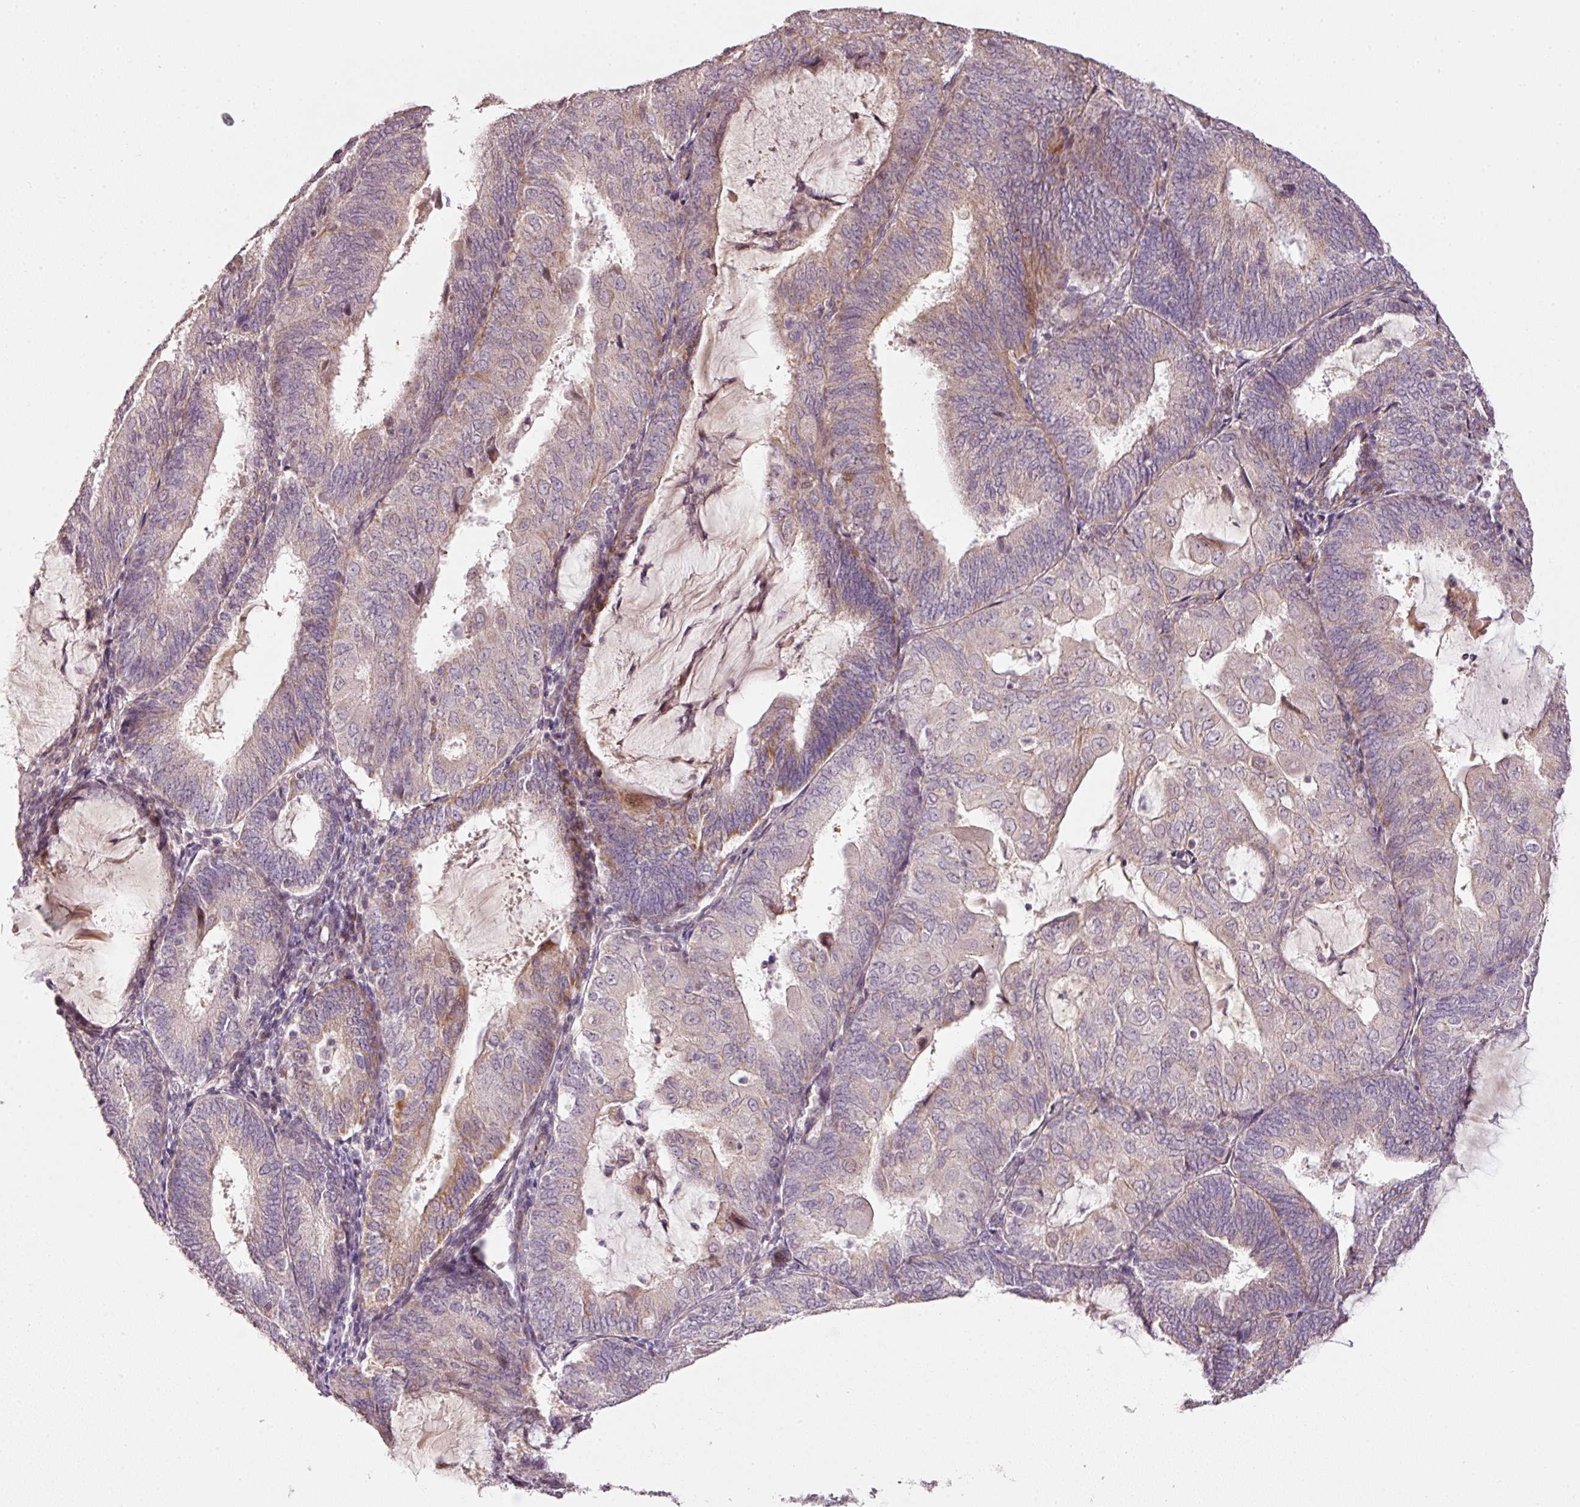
{"staining": {"intensity": "weak", "quantity": "<25%", "location": "cytoplasmic/membranous"}, "tissue": "endometrial cancer", "cell_type": "Tumor cells", "image_type": "cancer", "snomed": [{"axis": "morphology", "description": "Adenocarcinoma, NOS"}, {"axis": "topography", "description": "Endometrium"}], "caption": "Tumor cells are negative for brown protein staining in adenocarcinoma (endometrial).", "gene": "TOB2", "patient": {"sex": "female", "age": 81}}